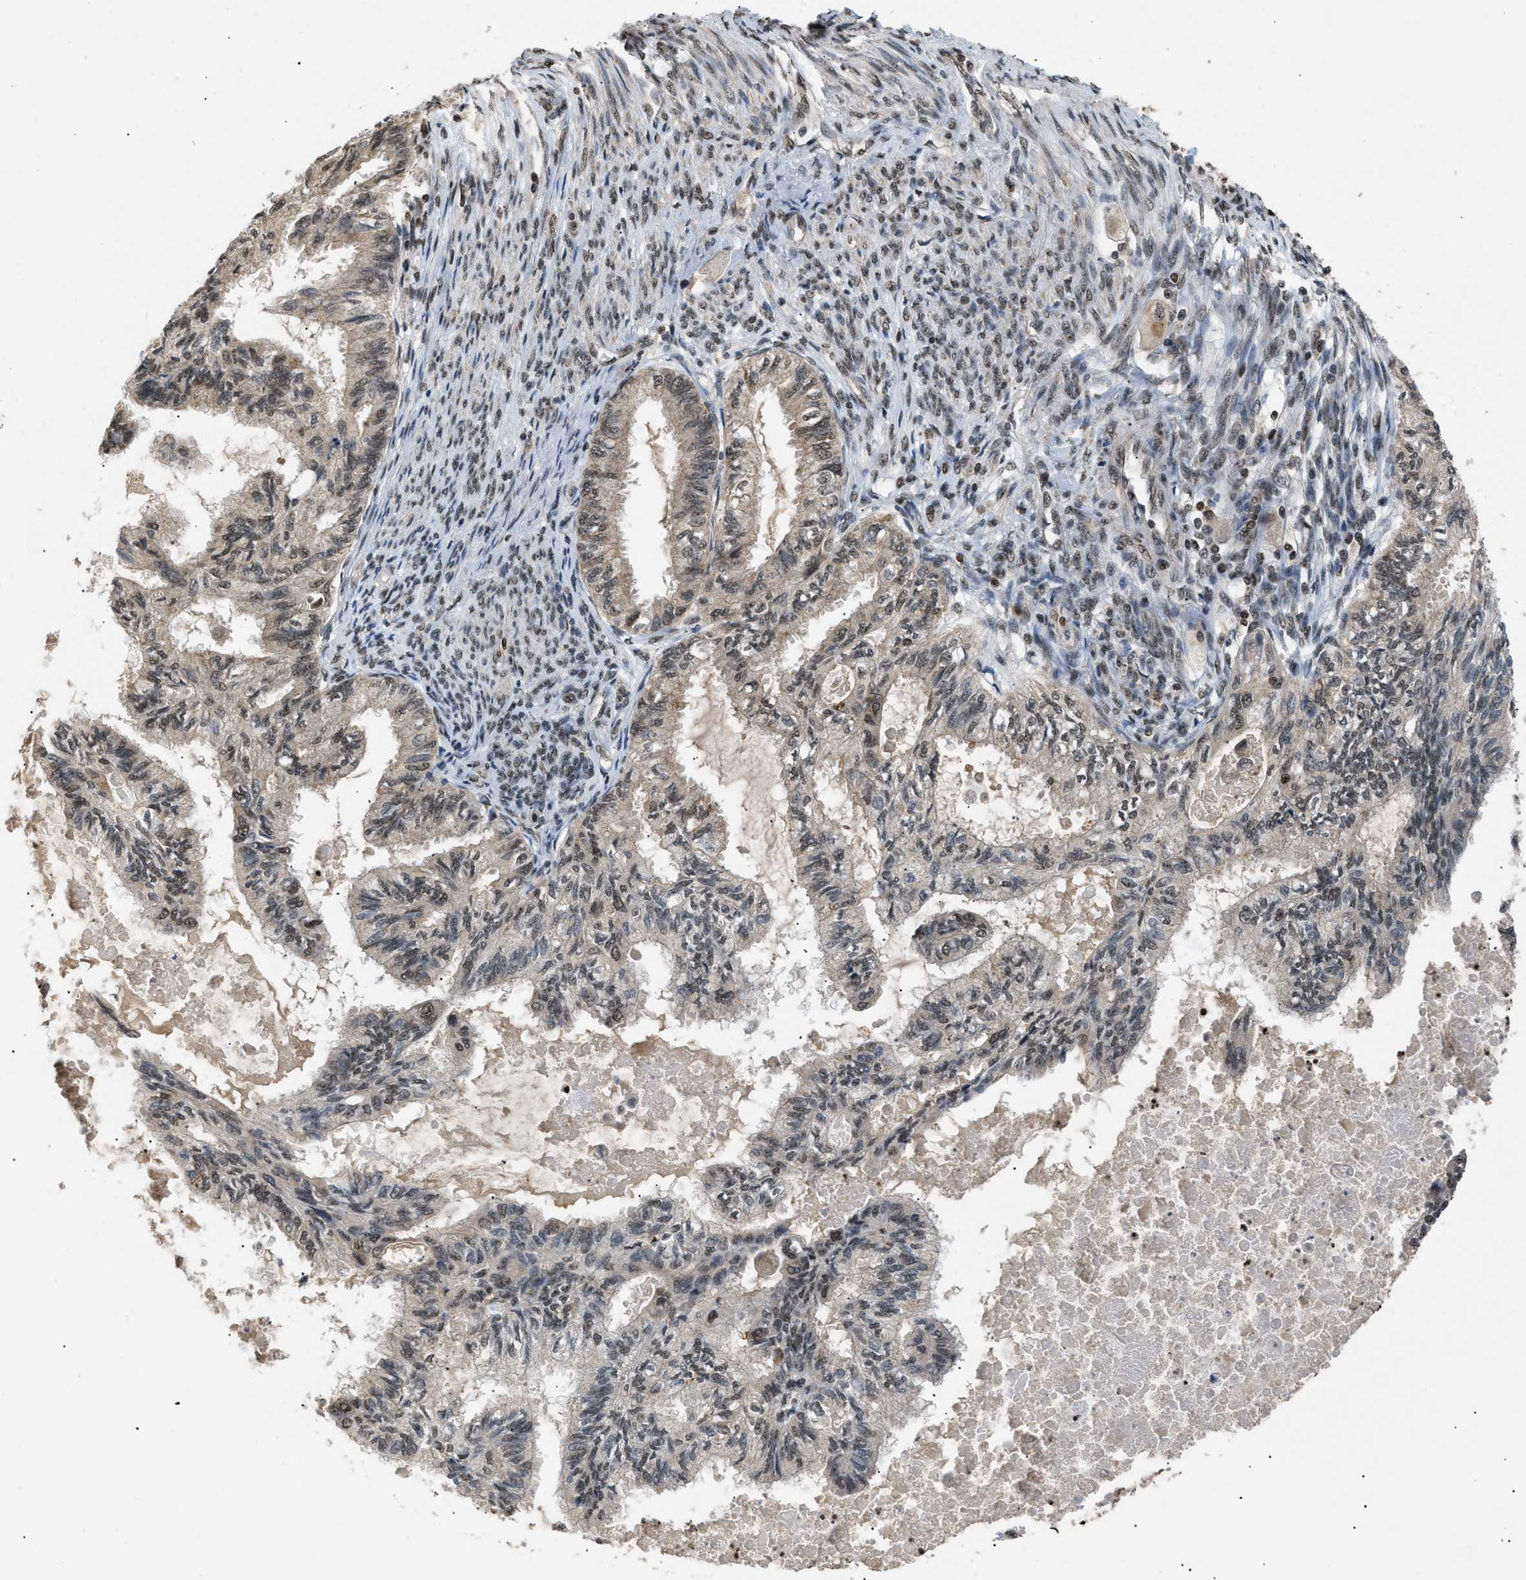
{"staining": {"intensity": "weak", "quantity": ">75%", "location": "nuclear"}, "tissue": "cervical cancer", "cell_type": "Tumor cells", "image_type": "cancer", "snomed": [{"axis": "morphology", "description": "Normal tissue, NOS"}, {"axis": "morphology", "description": "Adenocarcinoma, NOS"}, {"axis": "topography", "description": "Cervix"}, {"axis": "topography", "description": "Endometrium"}], "caption": "This photomicrograph reveals immunohistochemistry staining of adenocarcinoma (cervical), with low weak nuclear expression in approximately >75% of tumor cells.", "gene": "RBM5", "patient": {"sex": "female", "age": 86}}